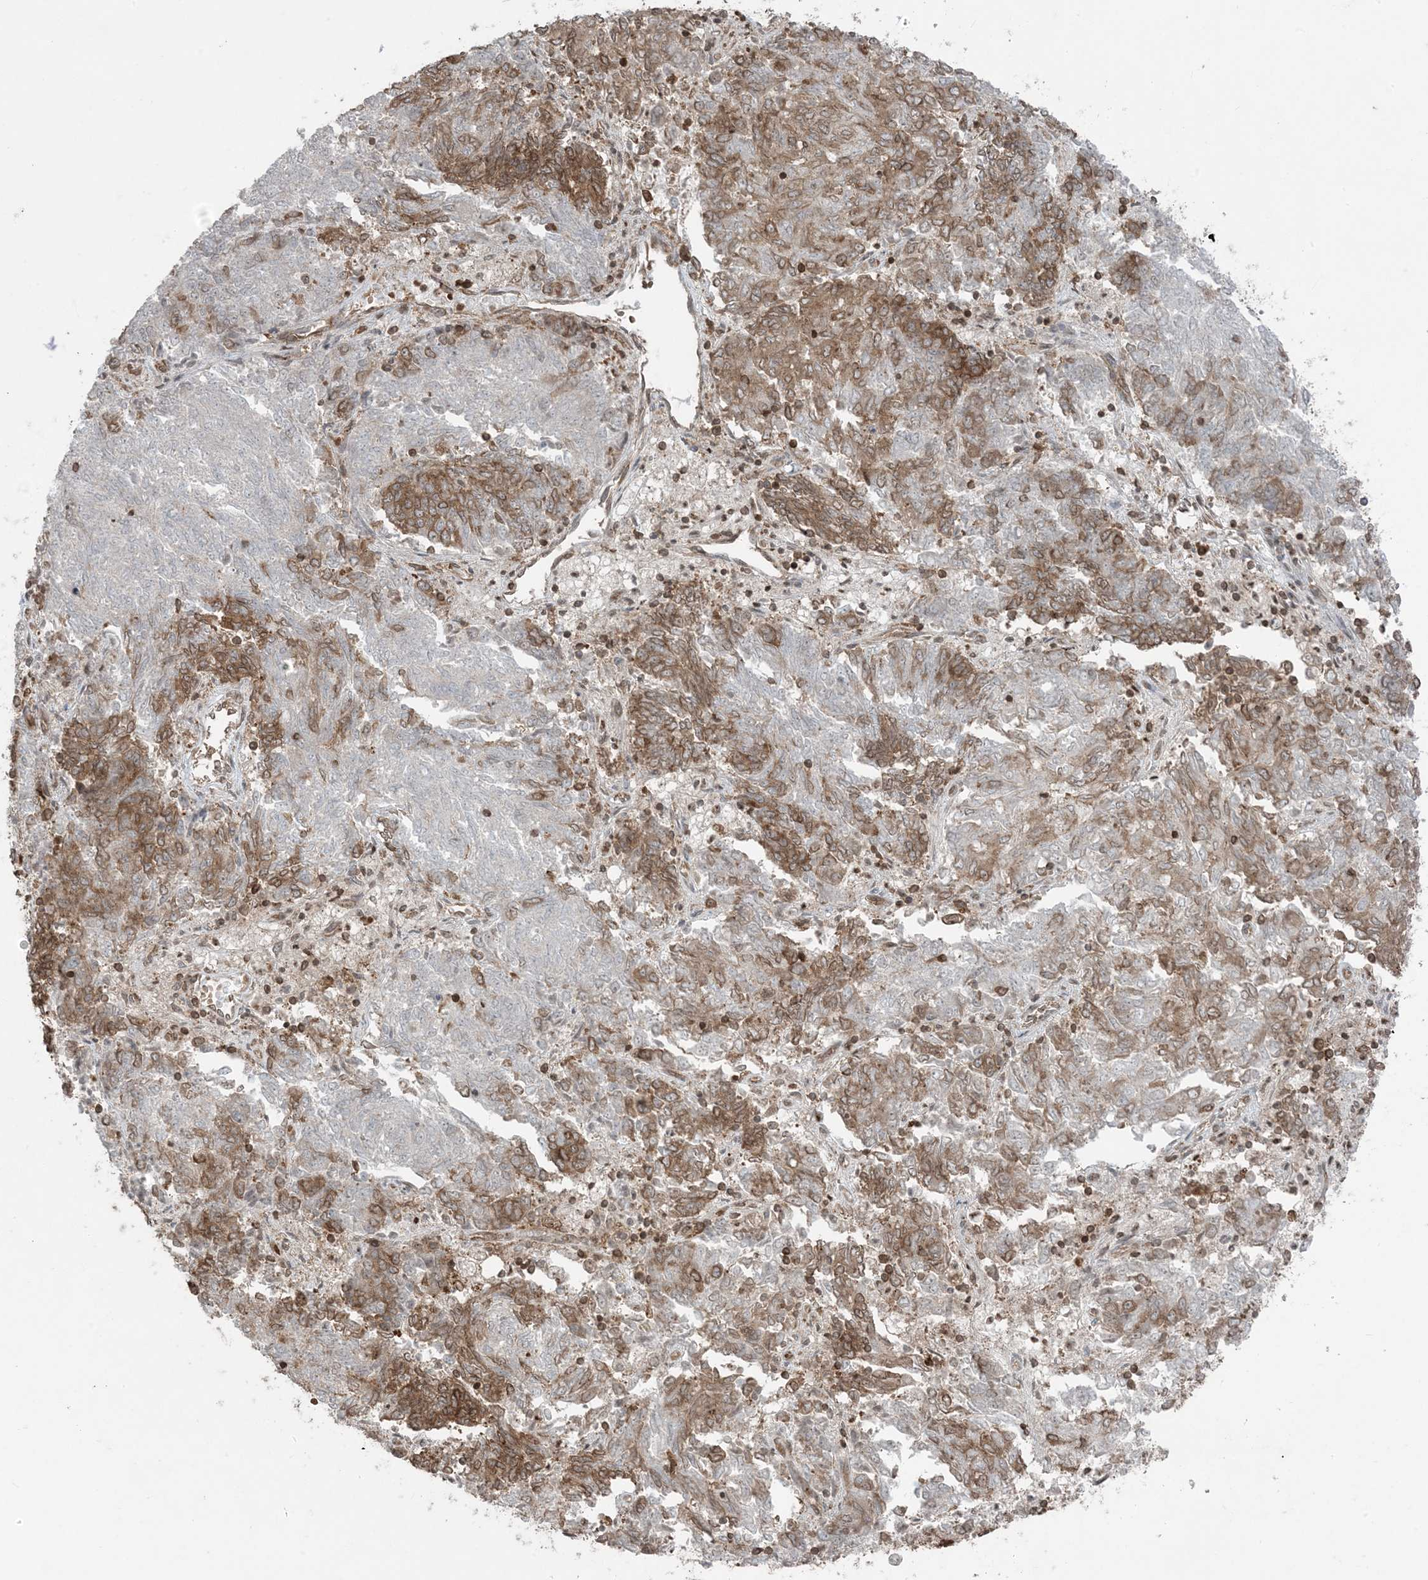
{"staining": {"intensity": "moderate", "quantity": "25%-75%", "location": "cytoplasmic/membranous"}, "tissue": "endometrial cancer", "cell_type": "Tumor cells", "image_type": "cancer", "snomed": [{"axis": "morphology", "description": "Adenocarcinoma, NOS"}, {"axis": "topography", "description": "Endometrium"}], "caption": "A high-resolution micrograph shows IHC staining of endometrial cancer, which exhibits moderate cytoplasmic/membranous staining in approximately 25%-75% of tumor cells.", "gene": "DDX19B", "patient": {"sex": "female", "age": 80}}